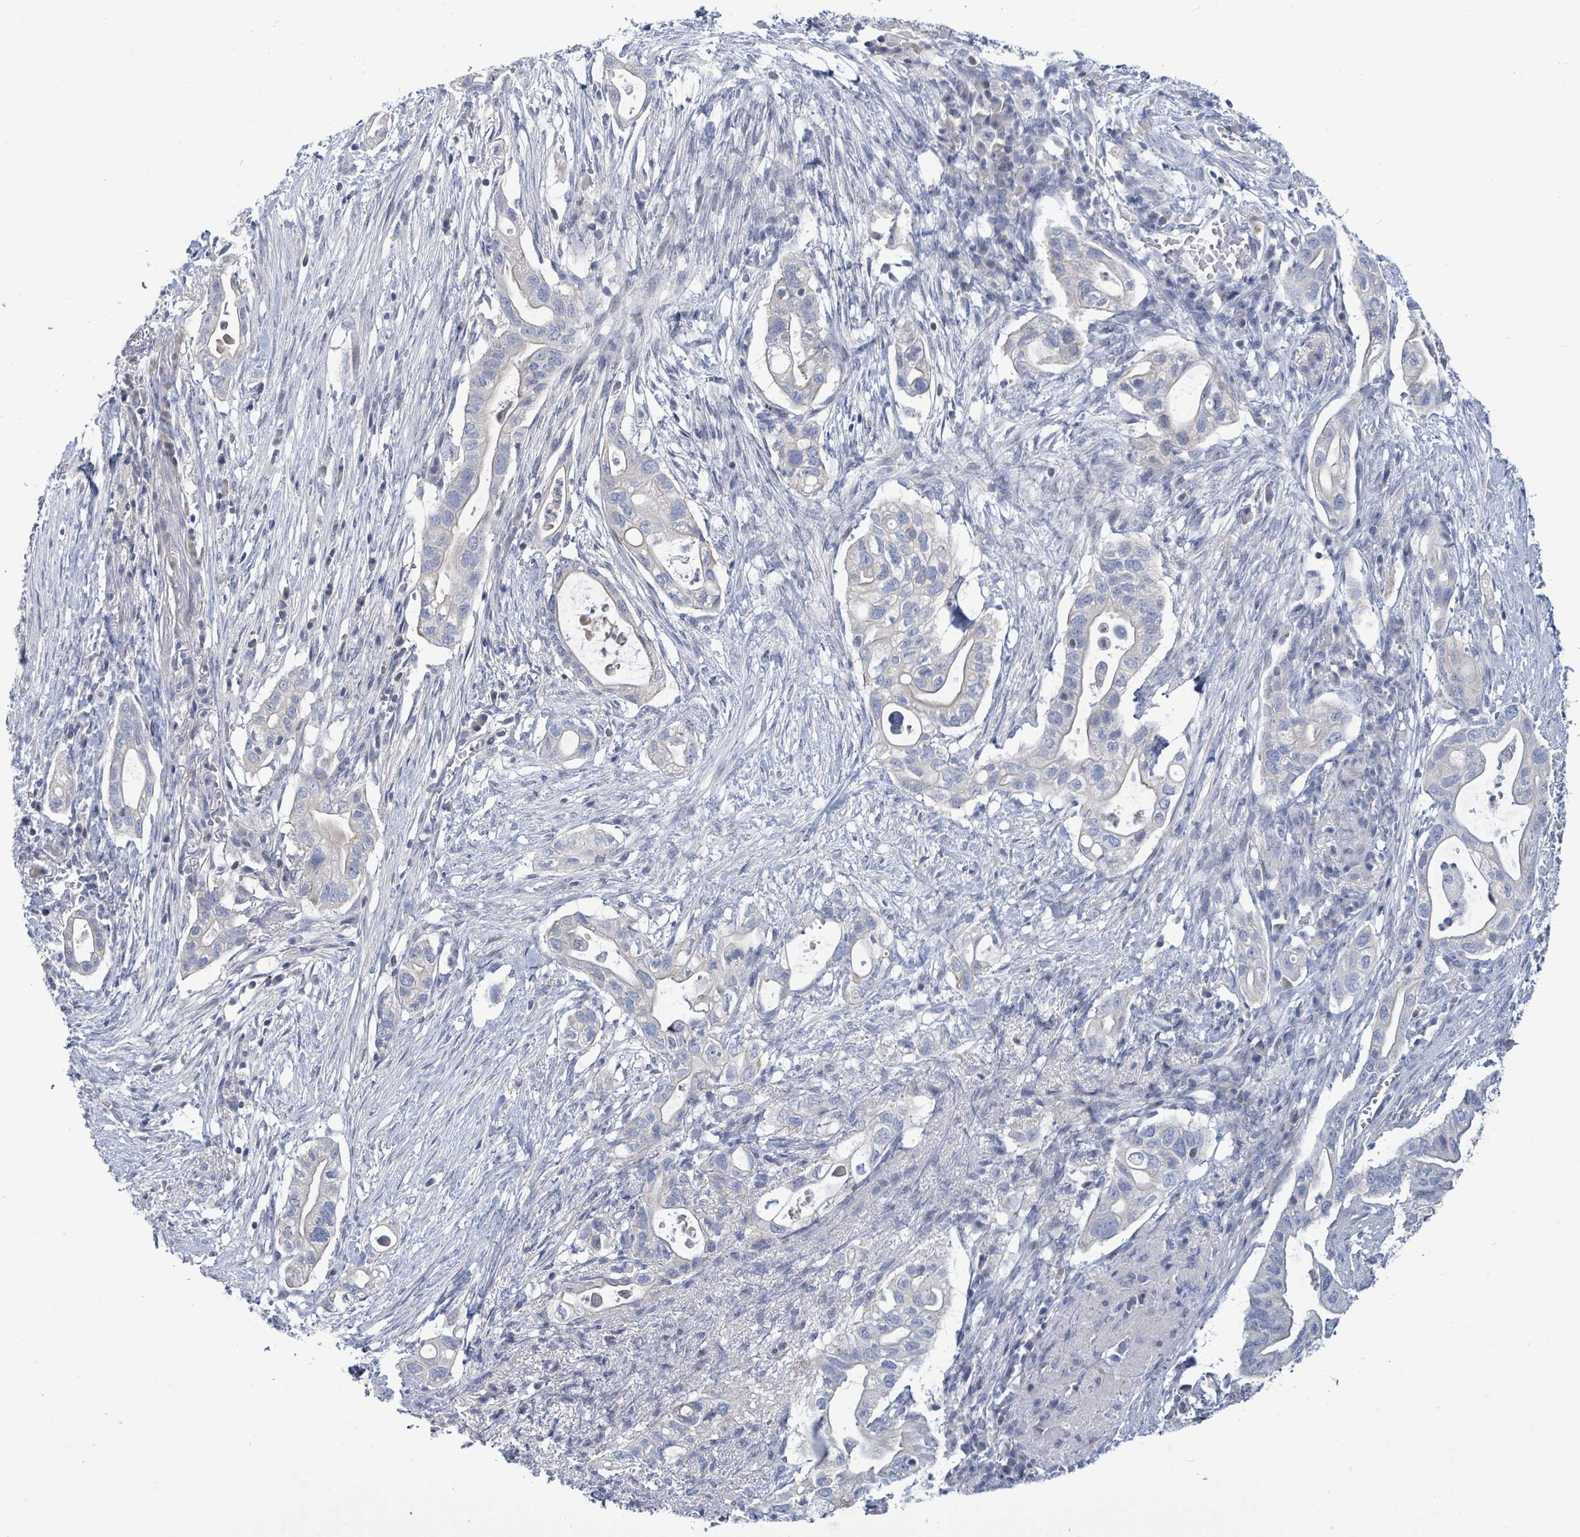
{"staining": {"intensity": "negative", "quantity": "none", "location": "none"}, "tissue": "pancreatic cancer", "cell_type": "Tumor cells", "image_type": "cancer", "snomed": [{"axis": "morphology", "description": "Adenocarcinoma, NOS"}, {"axis": "topography", "description": "Pancreas"}], "caption": "The immunohistochemistry image has no significant expression in tumor cells of pancreatic cancer tissue.", "gene": "NTN3", "patient": {"sex": "female", "age": 72}}